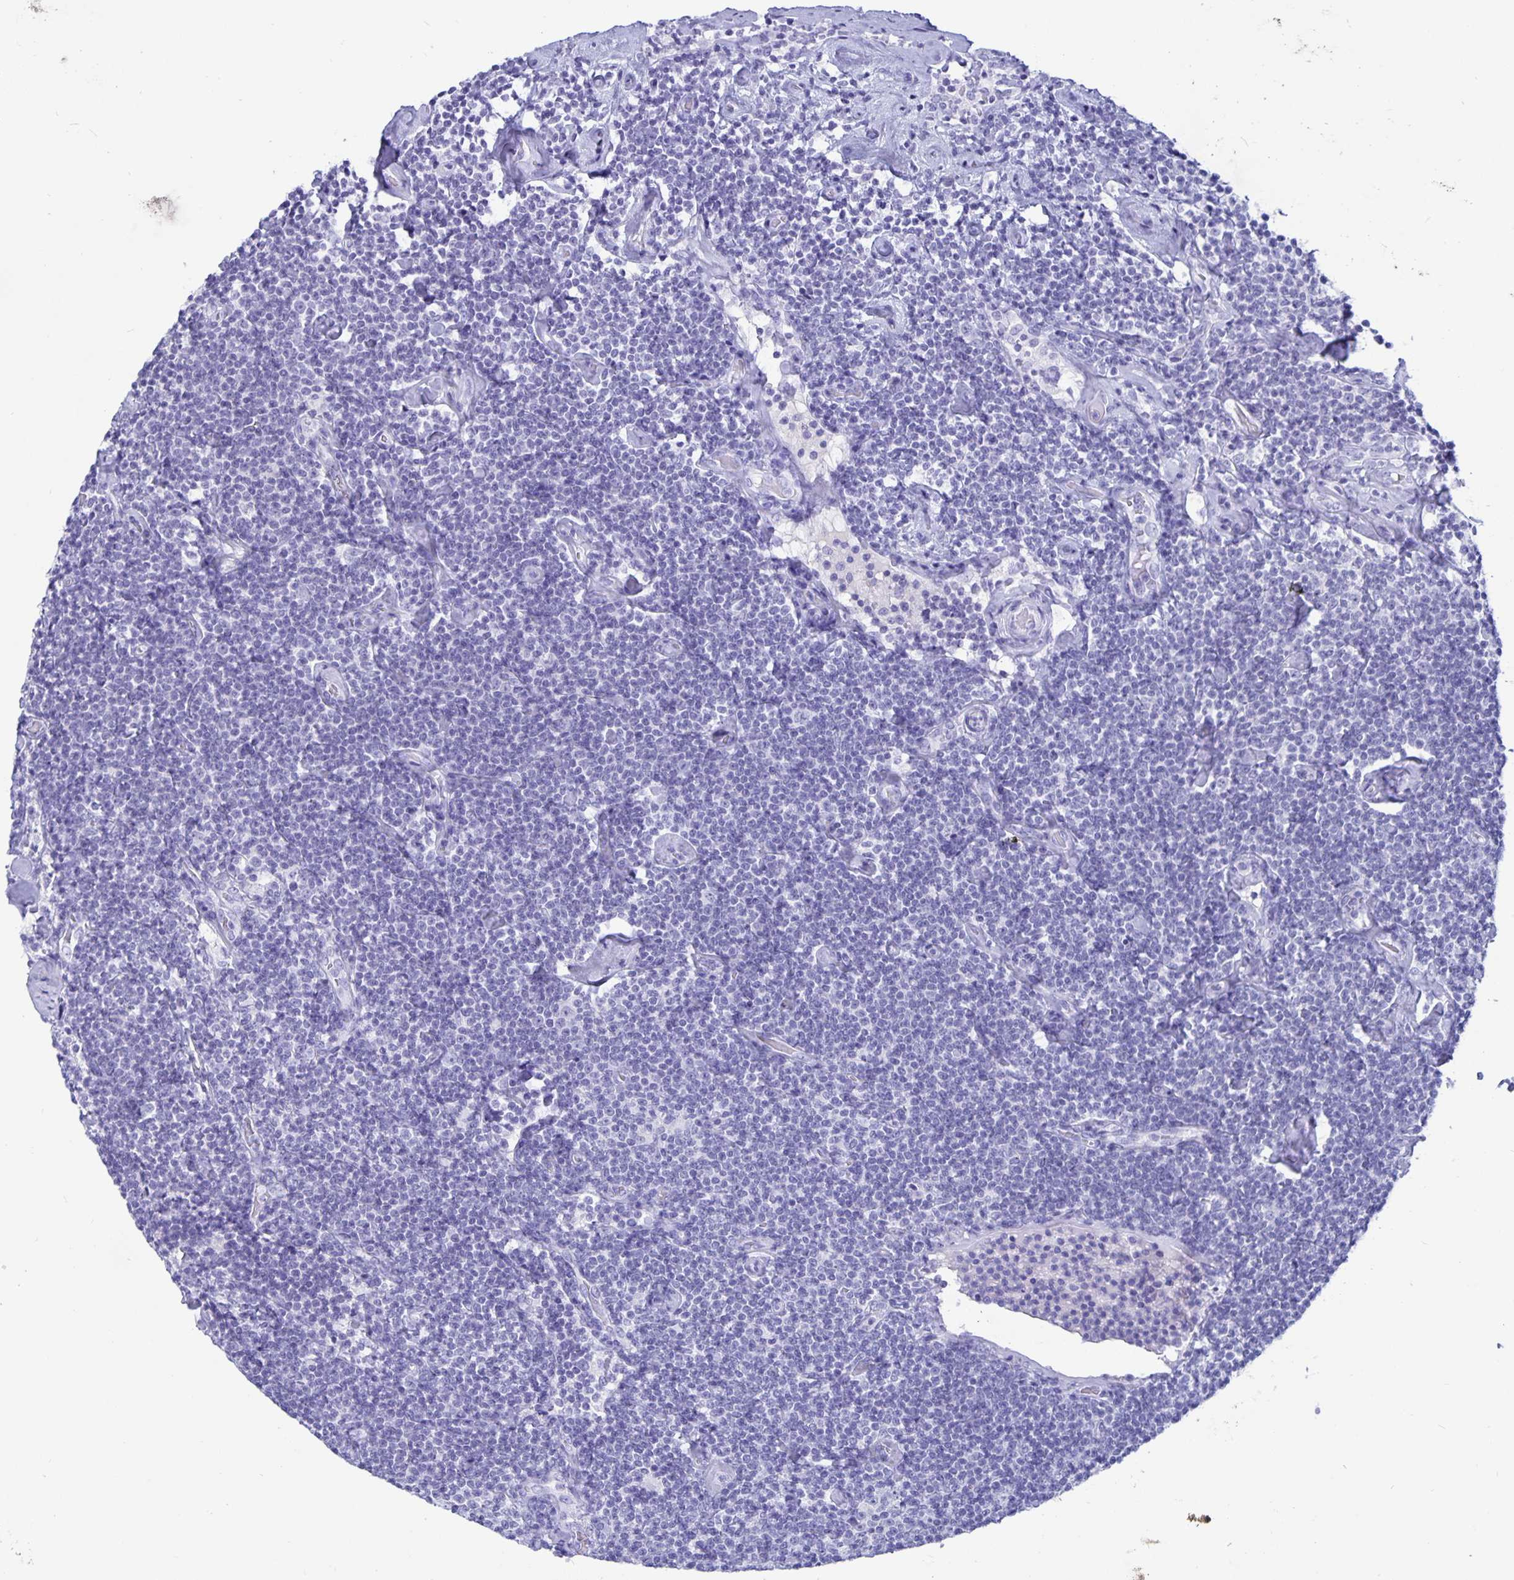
{"staining": {"intensity": "negative", "quantity": "none", "location": "none"}, "tissue": "lymphoma", "cell_type": "Tumor cells", "image_type": "cancer", "snomed": [{"axis": "morphology", "description": "Malignant lymphoma, non-Hodgkin's type, Low grade"}, {"axis": "topography", "description": "Lymph node"}], "caption": "DAB immunohistochemical staining of human malignant lymphoma, non-Hodgkin's type (low-grade) reveals no significant staining in tumor cells.", "gene": "BPIFA3", "patient": {"sex": "male", "age": 81}}